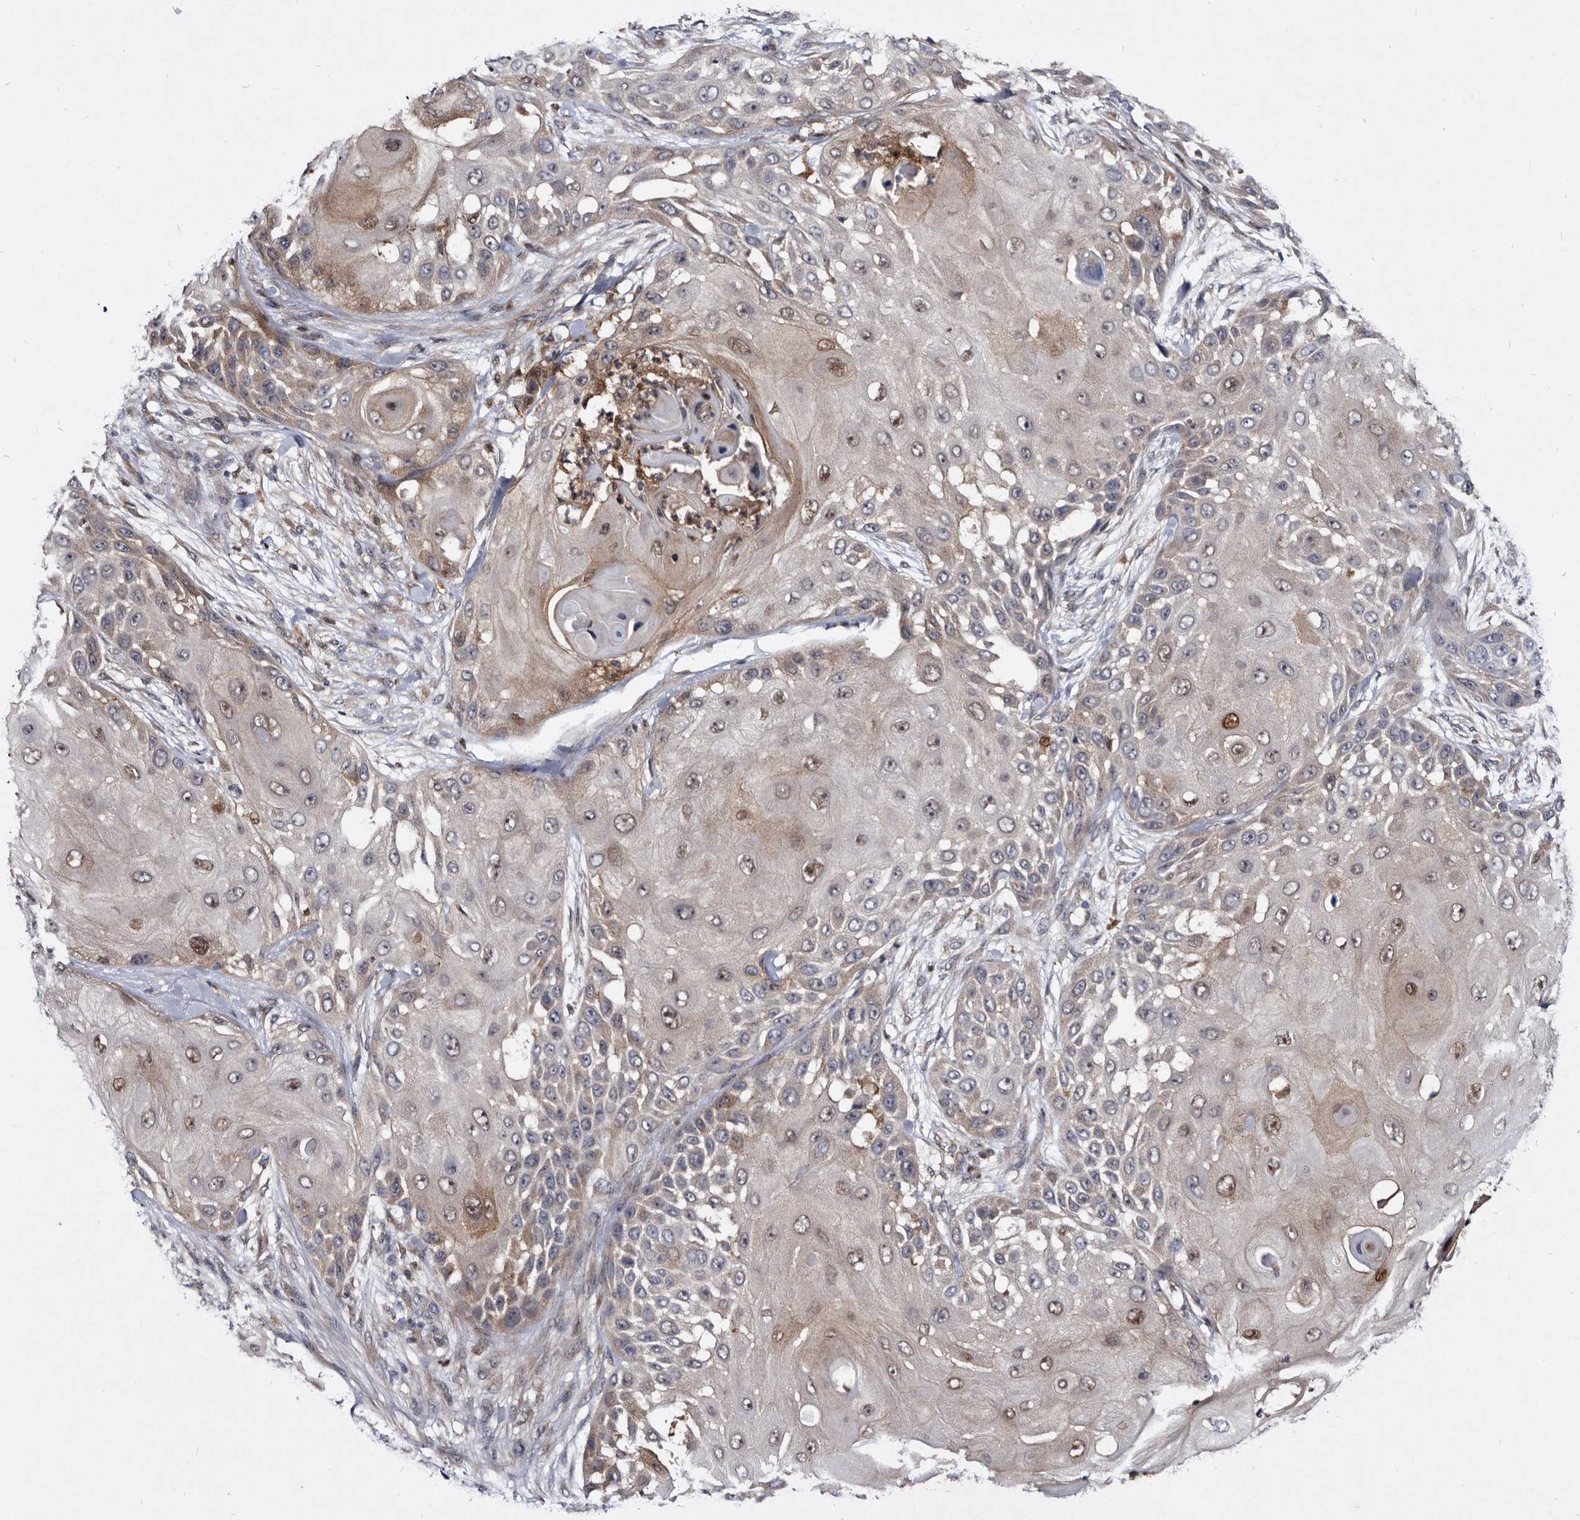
{"staining": {"intensity": "moderate", "quantity": "<25%", "location": "nuclear"}, "tissue": "skin cancer", "cell_type": "Tumor cells", "image_type": "cancer", "snomed": [{"axis": "morphology", "description": "Squamous cell carcinoma, NOS"}, {"axis": "topography", "description": "Skin"}], "caption": "Human squamous cell carcinoma (skin) stained with a brown dye displays moderate nuclear positive staining in about <25% of tumor cells.", "gene": "SERPINB8", "patient": {"sex": "female", "age": 44}}